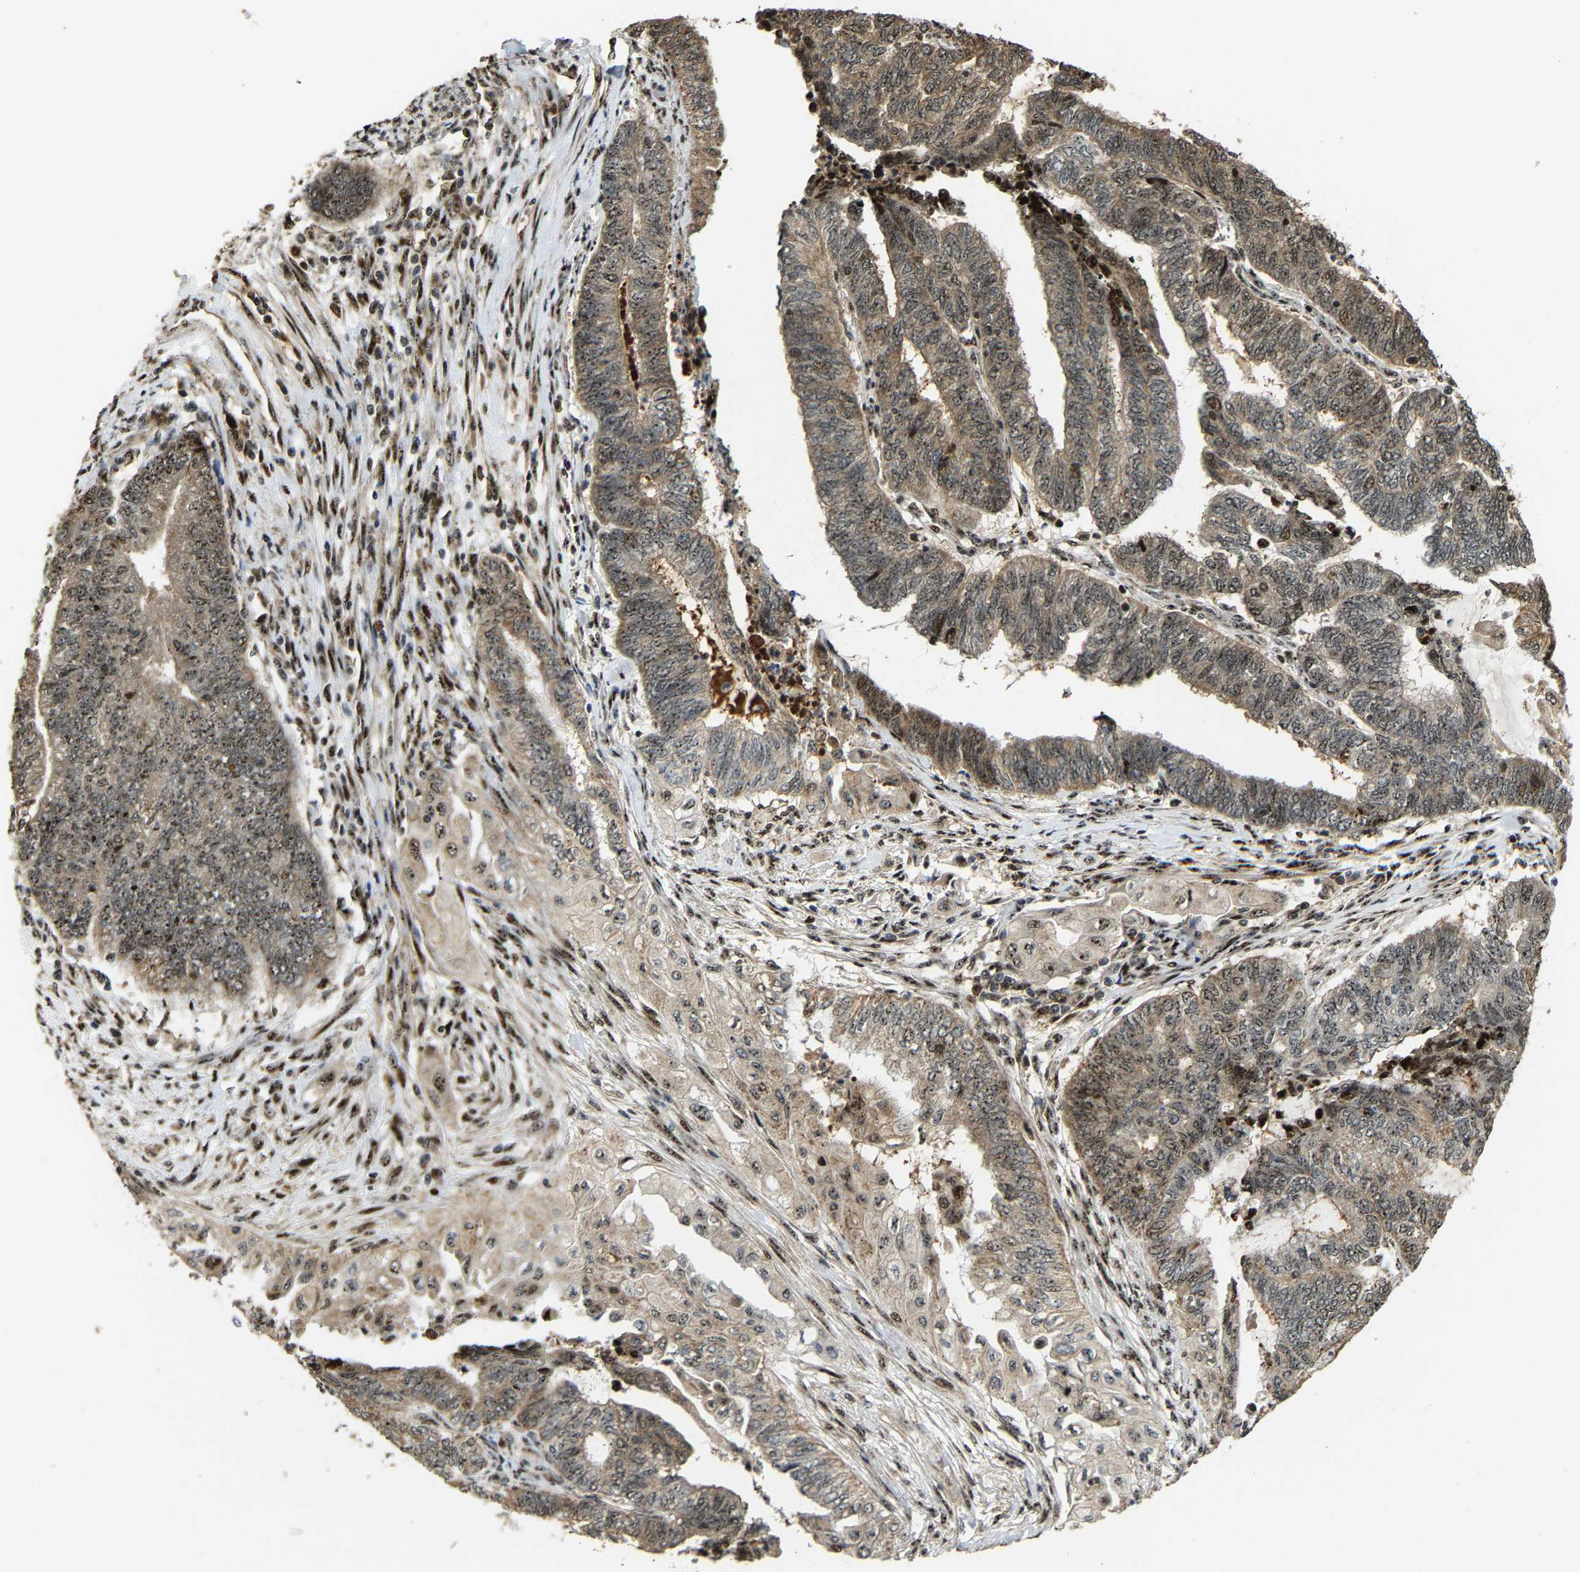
{"staining": {"intensity": "weak", "quantity": ">75%", "location": "cytoplasmic/membranous,nuclear"}, "tissue": "endometrial cancer", "cell_type": "Tumor cells", "image_type": "cancer", "snomed": [{"axis": "morphology", "description": "Adenocarcinoma, NOS"}, {"axis": "topography", "description": "Uterus"}, {"axis": "topography", "description": "Endometrium"}], "caption": "A micrograph showing weak cytoplasmic/membranous and nuclear positivity in approximately >75% of tumor cells in endometrial cancer, as visualized by brown immunohistochemical staining.", "gene": "ZNF687", "patient": {"sex": "female", "age": 70}}